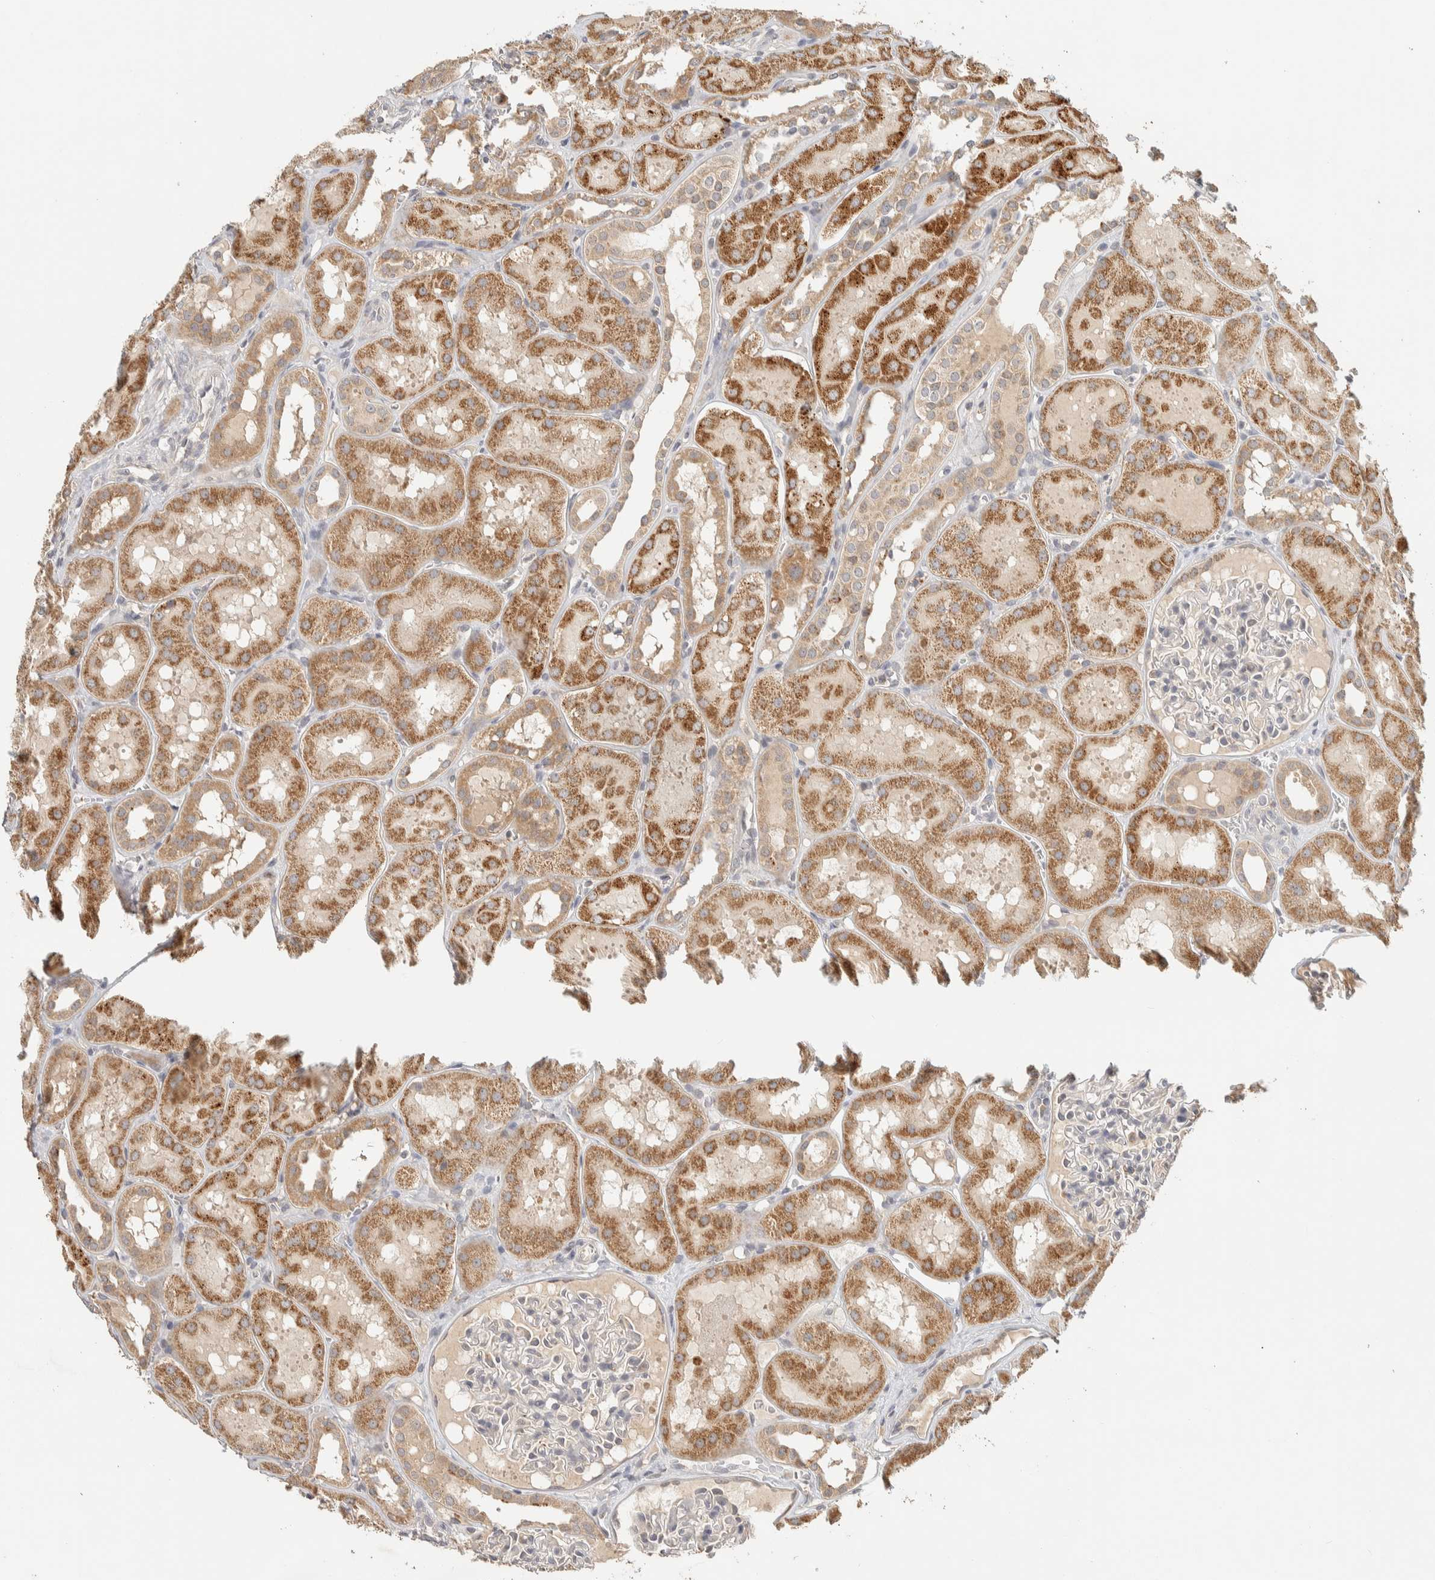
{"staining": {"intensity": "weak", "quantity": "<25%", "location": "cytoplasmic/membranous"}, "tissue": "kidney", "cell_type": "Cells in glomeruli", "image_type": "normal", "snomed": [{"axis": "morphology", "description": "Normal tissue, NOS"}, {"axis": "topography", "description": "Kidney"}, {"axis": "topography", "description": "Urinary bladder"}], "caption": "An immunohistochemistry (IHC) histopathology image of normal kidney is shown. There is no staining in cells in glomeruli of kidney.", "gene": "ITPA", "patient": {"sex": "male", "age": 16}}